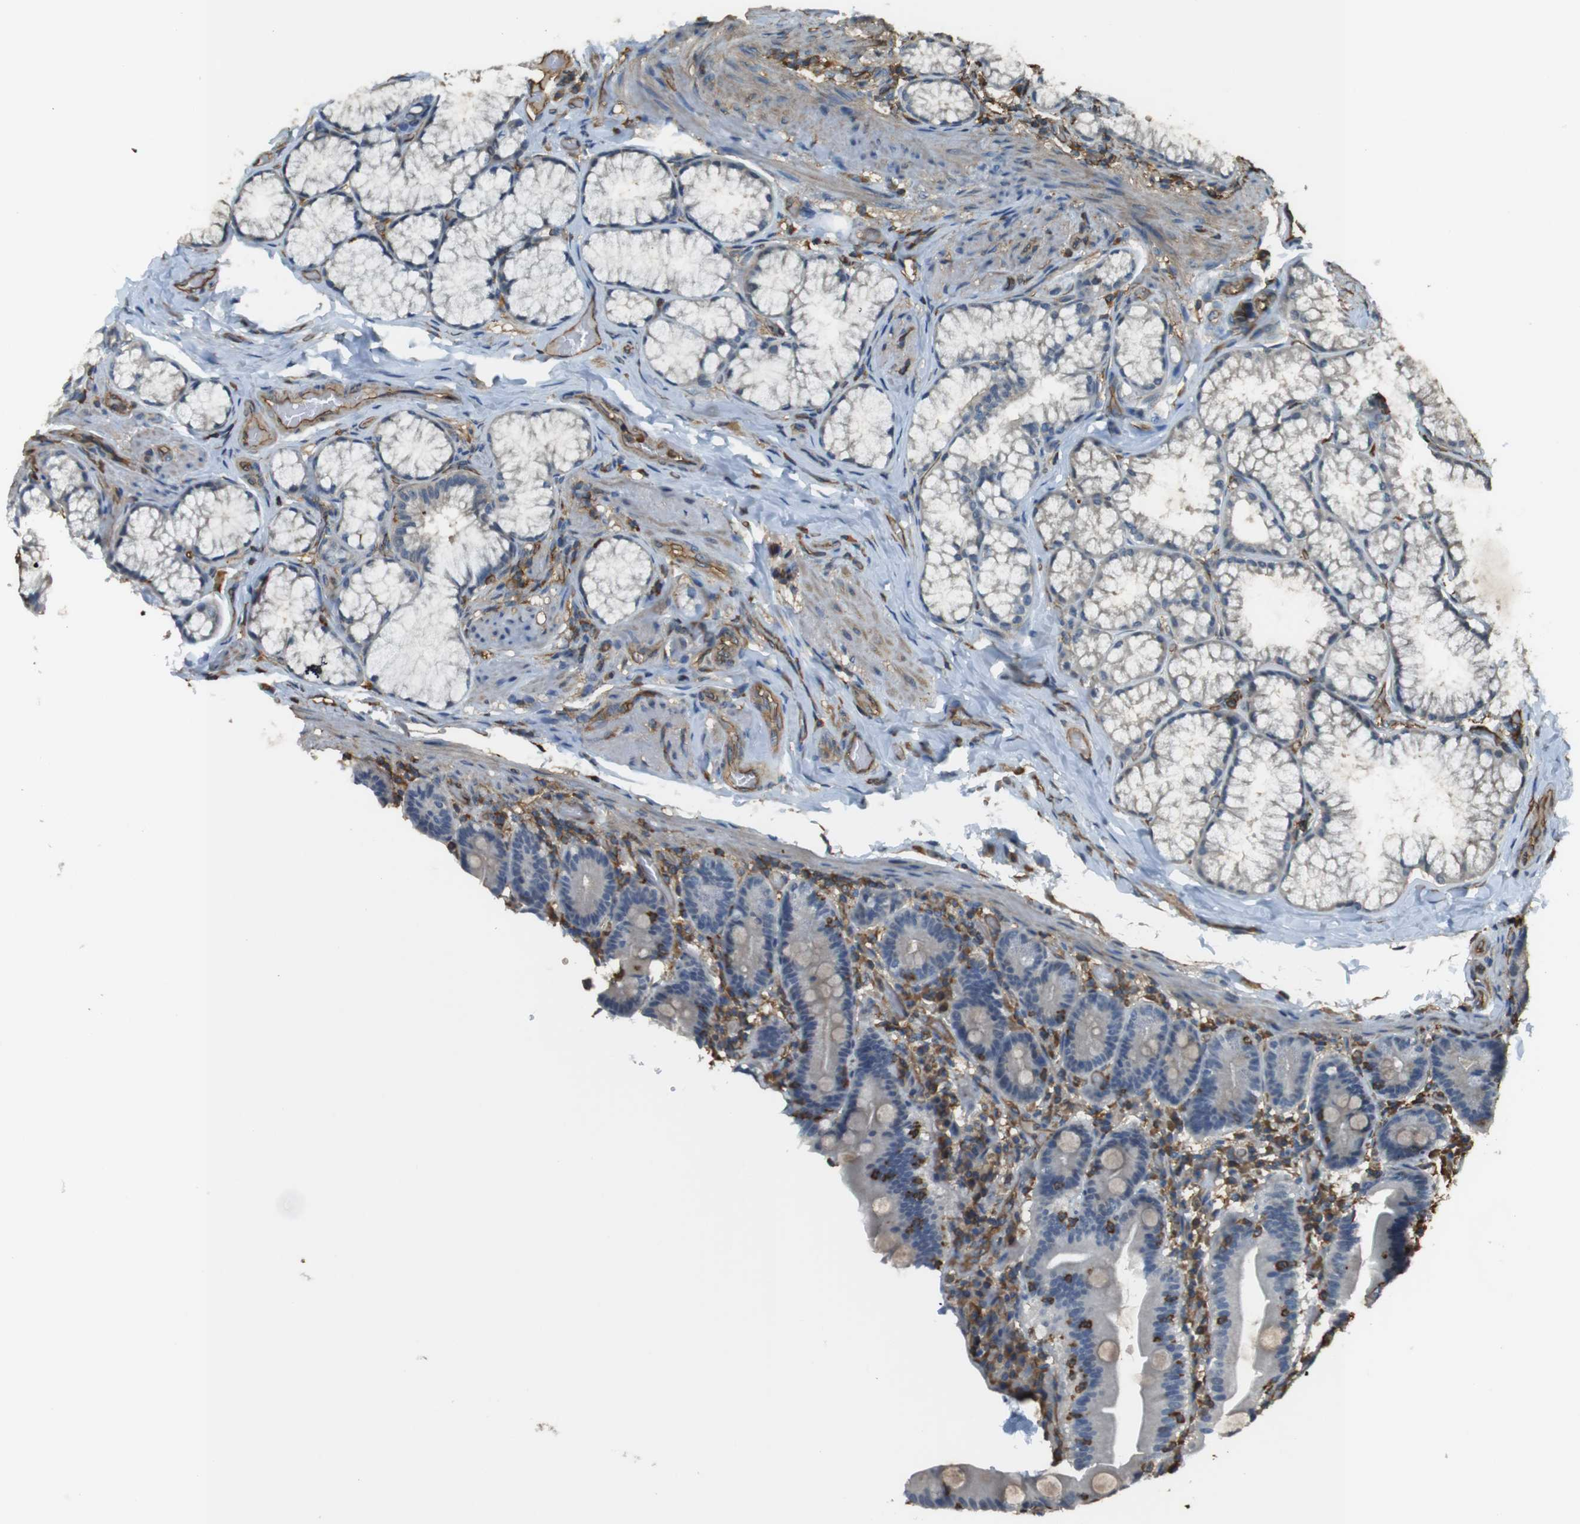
{"staining": {"intensity": "weak", "quantity": "<25%", "location": "cytoplasmic/membranous"}, "tissue": "duodenum", "cell_type": "Glandular cells", "image_type": "normal", "snomed": [{"axis": "morphology", "description": "Normal tissue, NOS"}, {"axis": "topography", "description": "Duodenum"}], "caption": "Glandular cells show no significant protein staining in benign duodenum. (DAB immunohistochemistry (IHC) with hematoxylin counter stain).", "gene": "FCAR", "patient": {"sex": "male", "age": 54}}